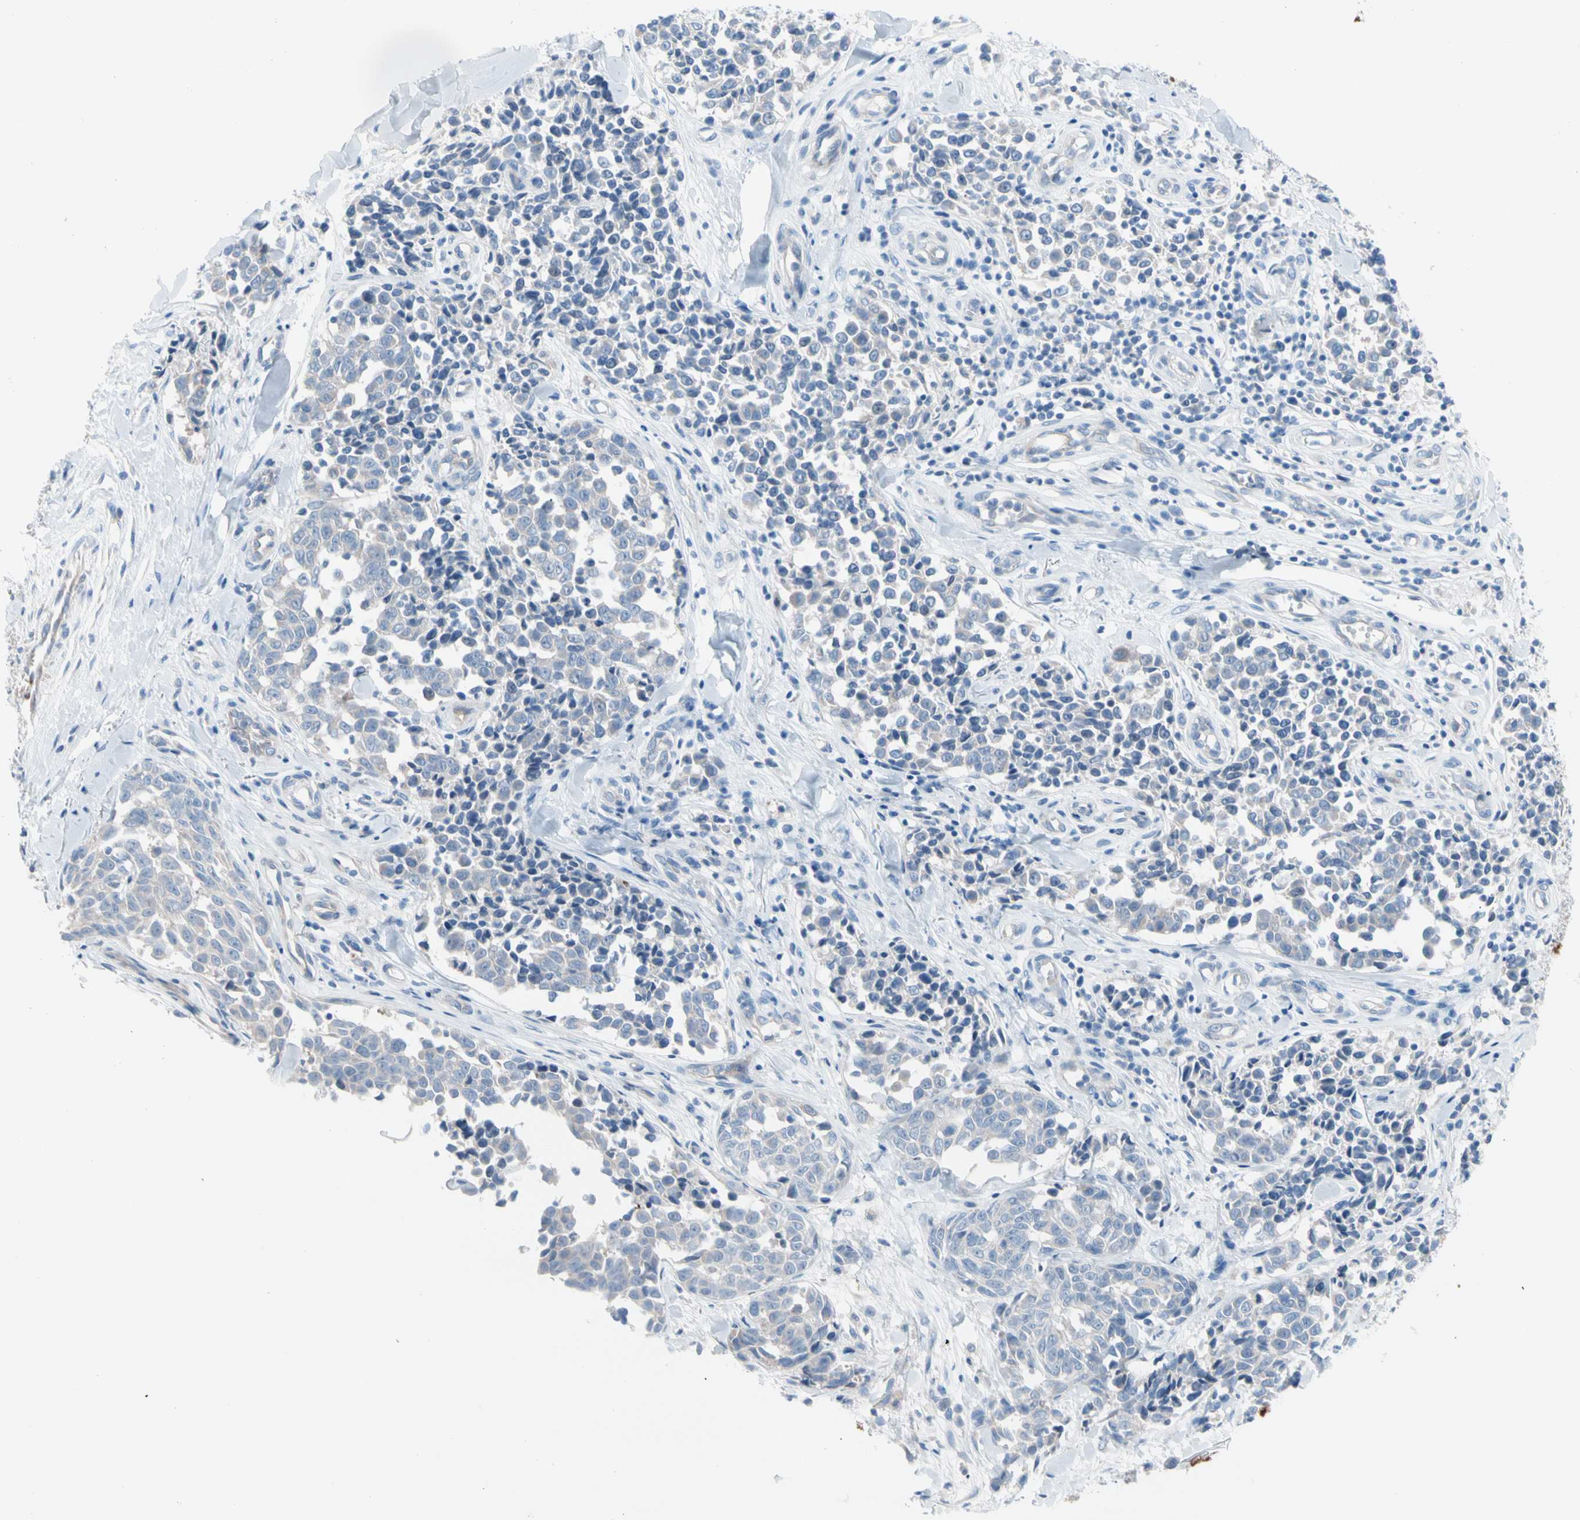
{"staining": {"intensity": "weak", "quantity": "<25%", "location": "cytoplasmic/membranous"}, "tissue": "melanoma", "cell_type": "Tumor cells", "image_type": "cancer", "snomed": [{"axis": "morphology", "description": "Malignant melanoma, NOS"}, {"axis": "topography", "description": "Skin"}], "caption": "Immunohistochemistry image of neoplastic tissue: human melanoma stained with DAB (3,3'-diaminobenzidine) demonstrates no significant protein staining in tumor cells. (DAB (3,3'-diaminobenzidine) immunohistochemistry (IHC) with hematoxylin counter stain).", "gene": "CASQ1", "patient": {"sex": "female", "age": 64}}